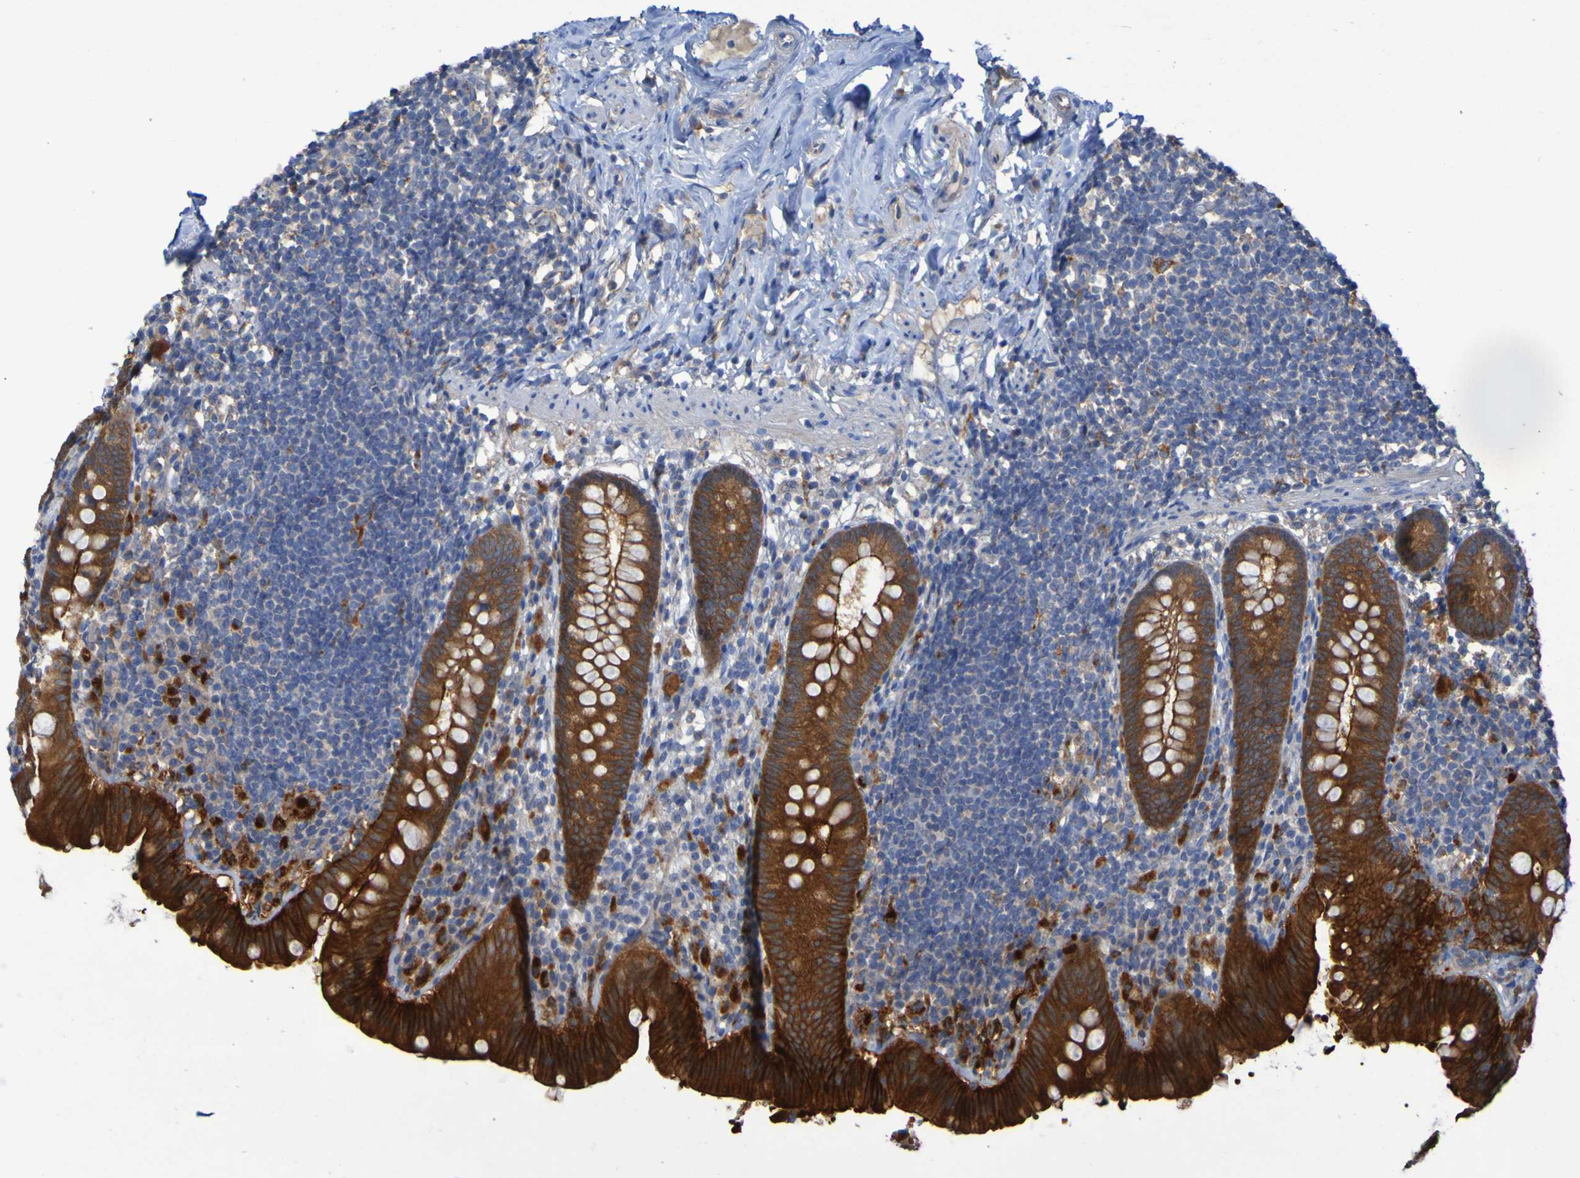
{"staining": {"intensity": "strong", "quantity": ">75%", "location": "cytoplasmic/membranous"}, "tissue": "appendix", "cell_type": "Glandular cells", "image_type": "normal", "snomed": [{"axis": "morphology", "description": "Normal tissue, NOS"}, {"axis": "topography", "description": "Appendix"}], "caption": "This image displays benign appendix stained with immunohistochemistry (IHC) to label a protein in brown. The cytoplasmic/membranous of glandular cells show strong positivity for the protein. Nuclei are counter-stained blue.", "gene": "ARHGEF16", "patient": {"sex": "male", "age": 52}}